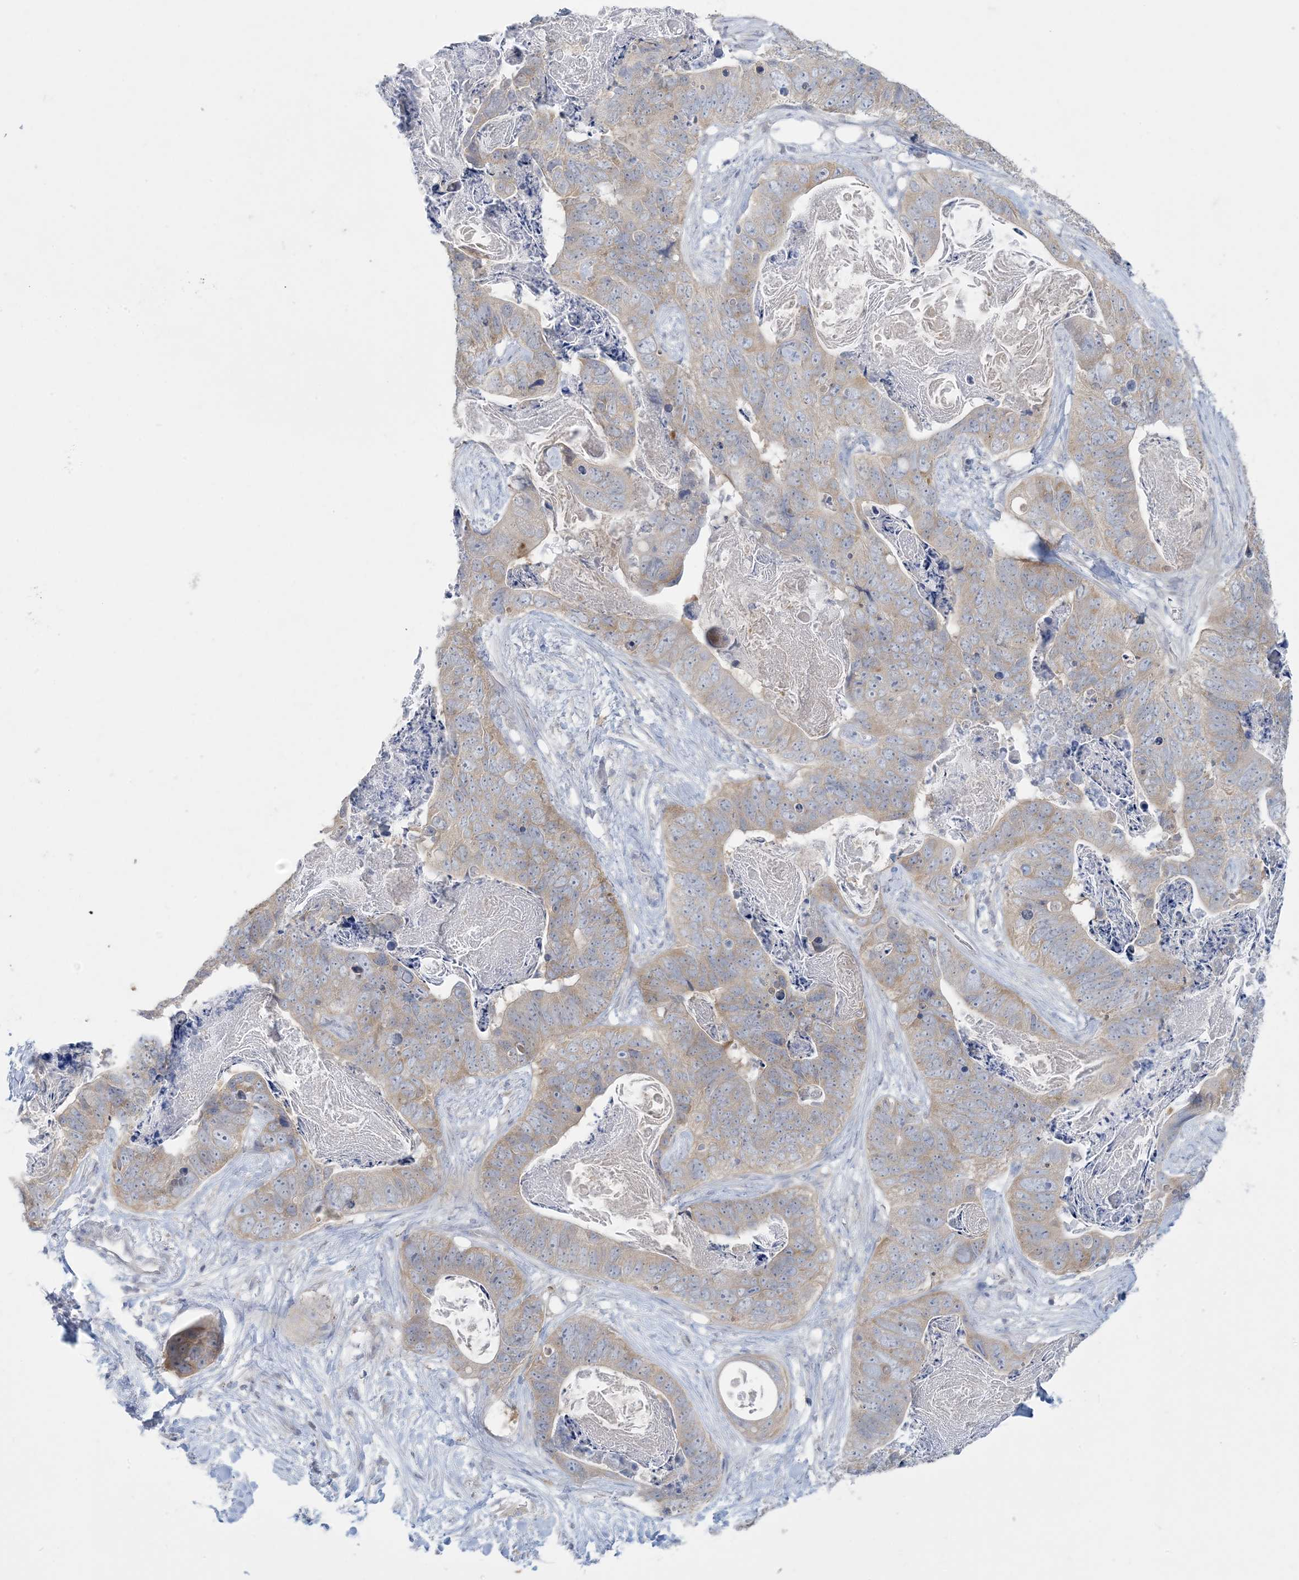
{"staining": {"intensity": "weak", "quantity": "25%-75%", "location": "cytoplasmic/membranous"}, "tissue": "stomach cancer", "cell_type": "Tumor cells", "image_type": "cancer", "snomed": [{"axis": "morphology", "description": "Adenocarcinoma, NOS"}, {"axis": "topography", "description": "Stomach"}], "caption": "Immunohistochemical staining of human adenocarcinoma (stomach) exhibits low levels of weak cytoplasmic/membranous protein positivity in approximately 25%-75% of tumor cells. The staining was performed using DAB (3,3'-diaminobenzidine), with brown indicating positive protein expression. Nuclei are stained blue with hematoxylin.", "gene": "KIF3A", "patient": {"sex": "female", "age": 89}}